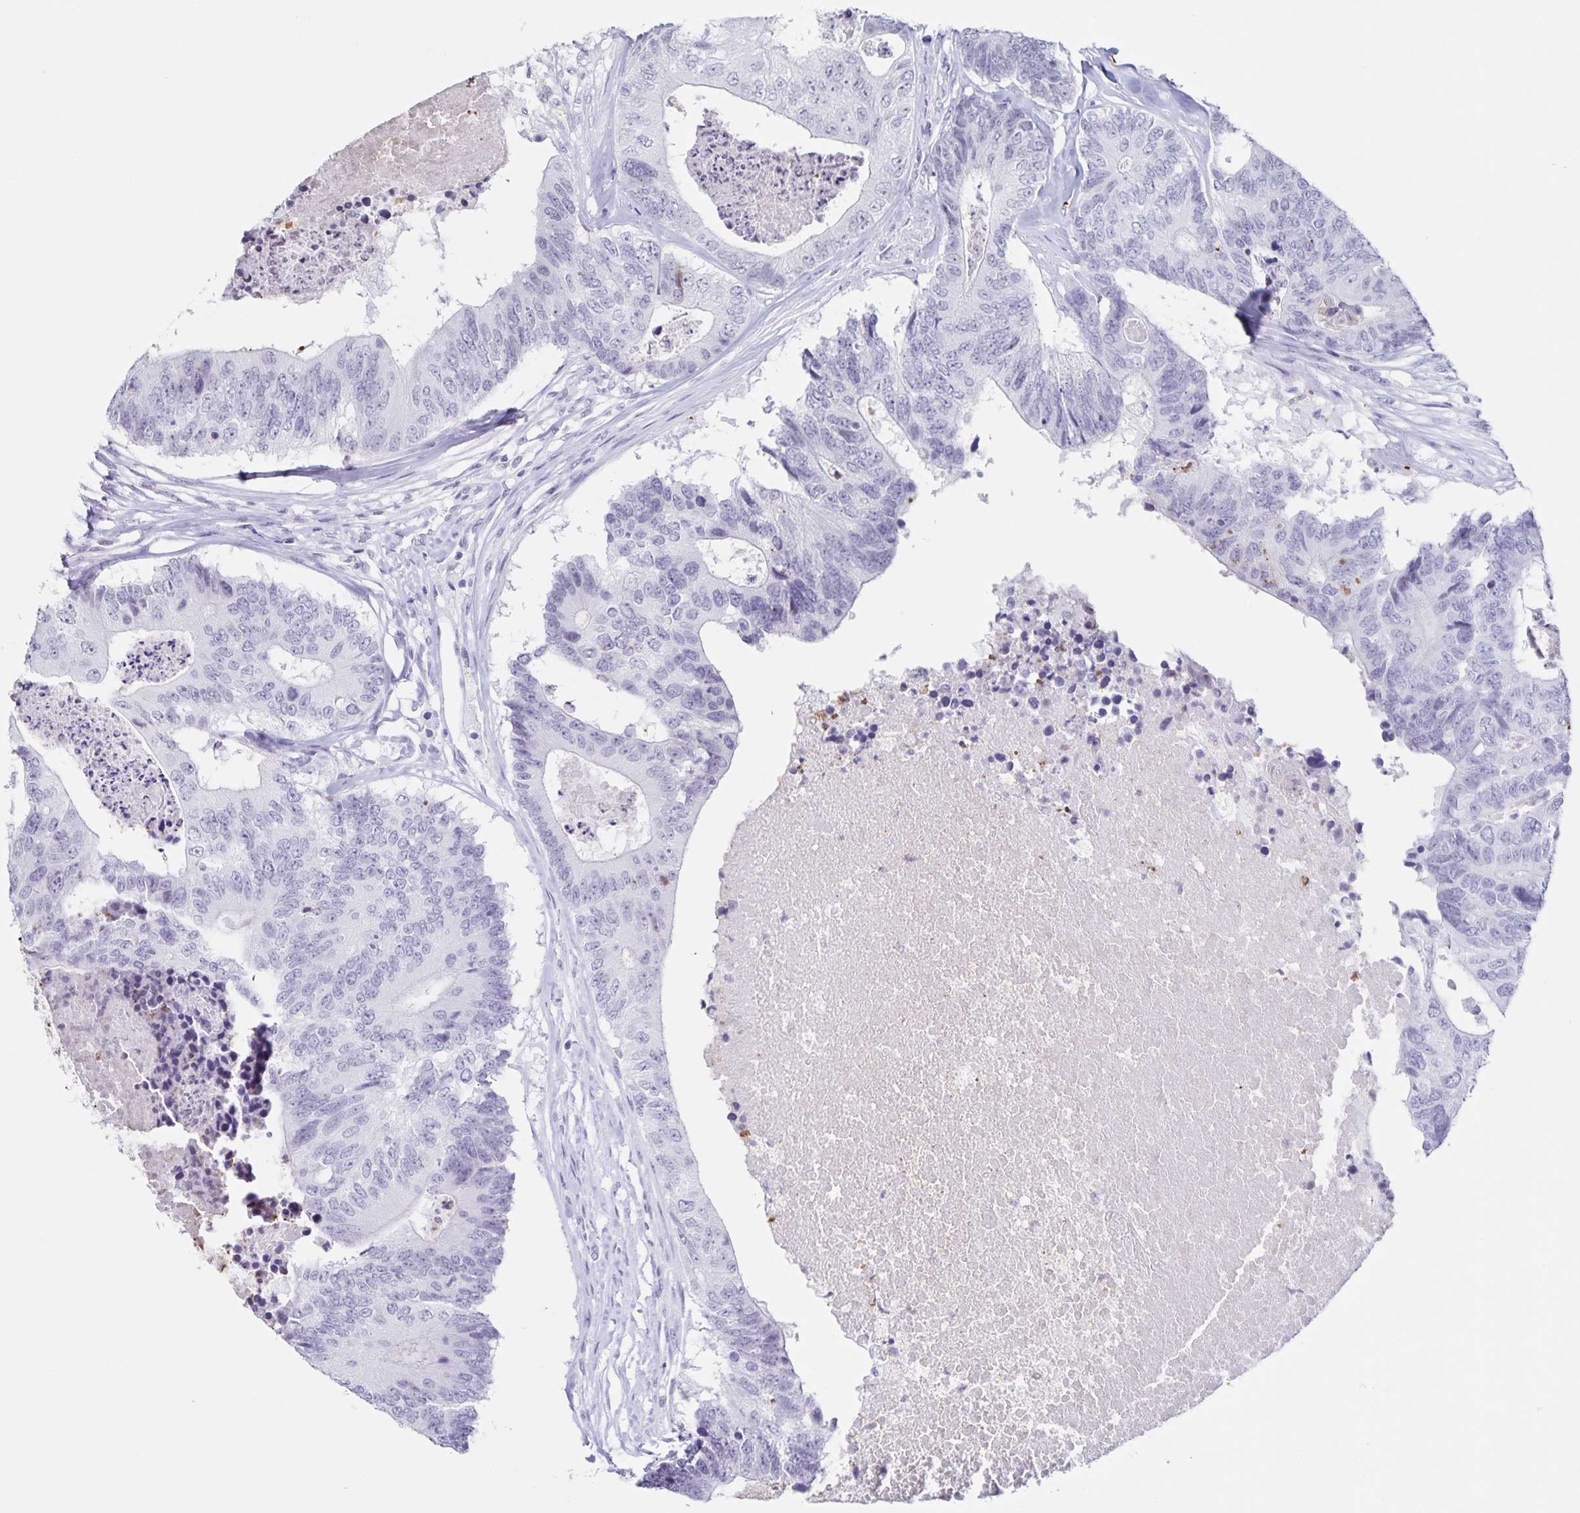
{"staining": {"intensity": "negative", "quantity": "none", "location": "none"}, "tissue": "colorectal cancer", "cell_type": "Tumor cells", "image_type": "cancer", "snomed": [{"axis": "morphology", "description": "Adenocarcinoma, NOS"}, {"axis": "topography", "description": "Colon"}], "caption": "A histopathology image of colorectal cancer stained for a protein exhibits no brown staining in tumor cells.", "gene": "LCE6A", "patient": {"sex": "female", "age": 67}}